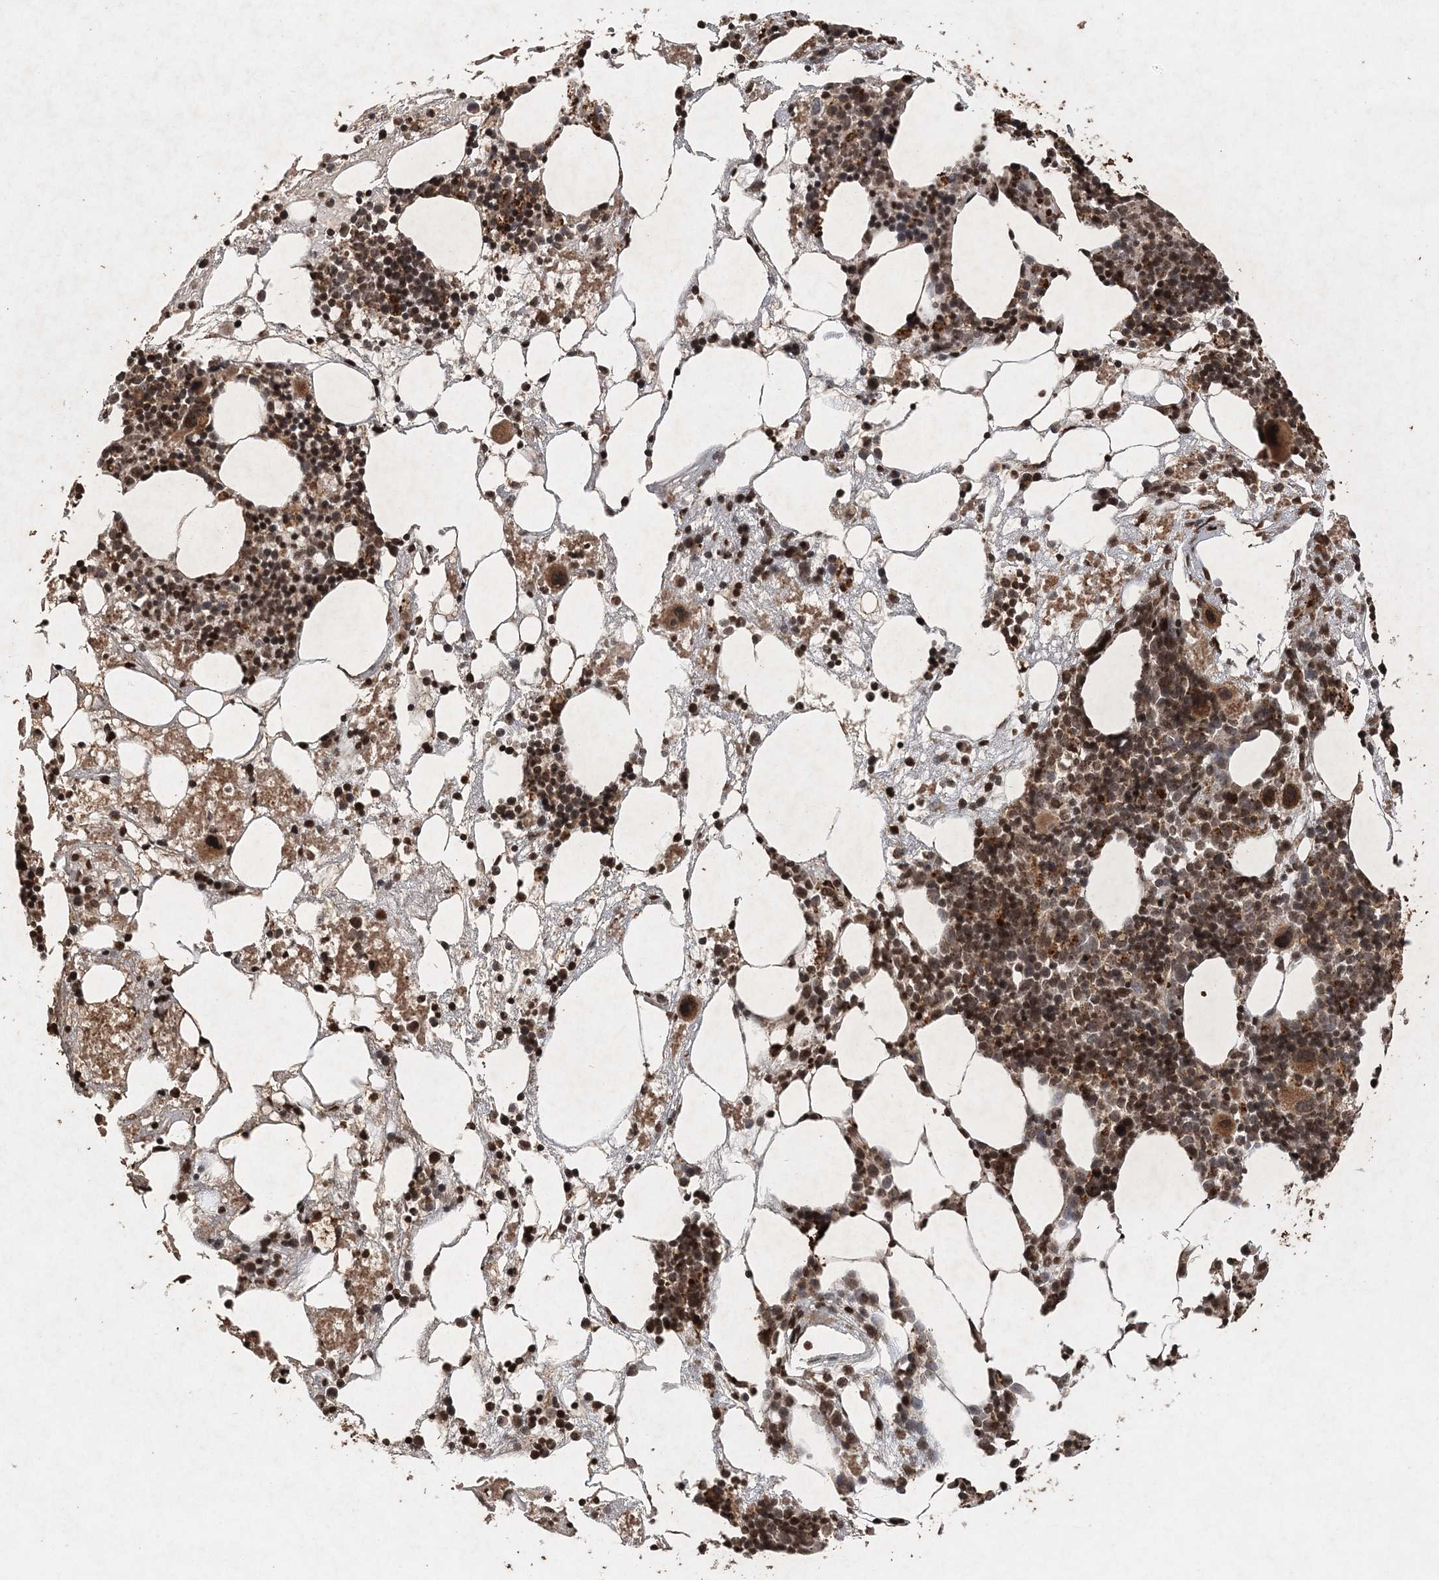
{"staining": {"intensity": "moderate", "quantity": ">75%", "location": "cytoplasmic/membranous,nuclear"}, "tissue": "bone marrow", "cell_type": "Hematopoietic cells", "image_type": "normal", "snomed": [{"axis": "morphology", "description": "Normal tissue, NOS"}, {"axis": "topography", "description": "Bone marrow"}], "caption": "Unremarkable bone marrow demonstrates moderate cytoplasmic/membranous,nuclear expression in about >75% of hematopoietic cells.", "gene": "RAB14", "patient": {"sex": "male", "age": 48}}